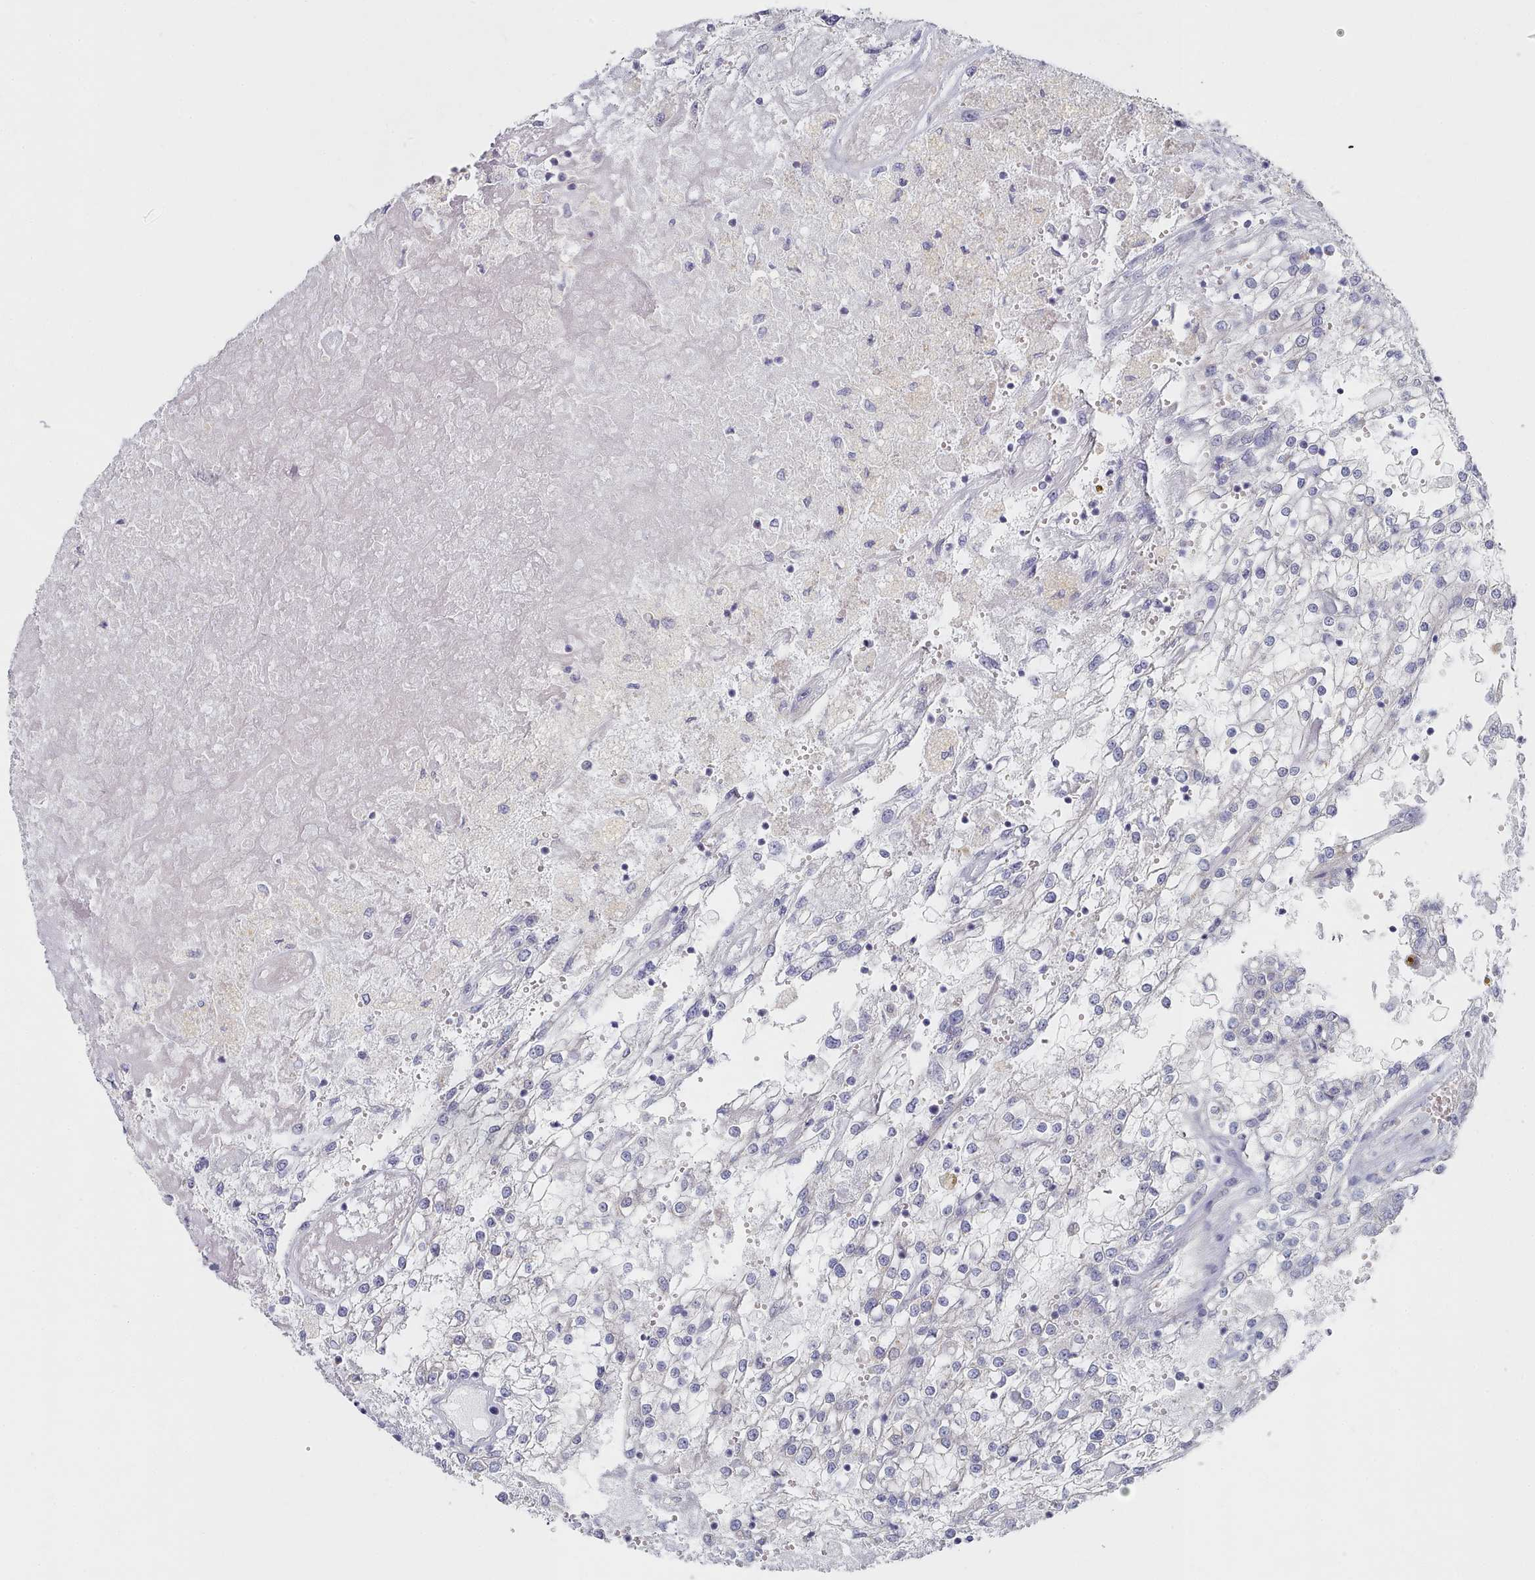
{"staining": {"intensity": "negative", "quantity": "none", "location": "none"}, "tissue": "renal cancer", "cell_type": "Tumor cells", "image_type": "cancer", "snomed": [{"axis": "morphology", "description": "Adenocarcinoma, NOS"}, {"axis": "topography", "description": "Kidney"}], "caption": "This is a image of immunohistochemistry staining of renal cancer (adenocarcinoma), which shows no staining in tumor cells. (Stains: DAB (3,3'-diaminobenzidine) immunohistochemistry (IHC) with hematoxylin counter stain, Microscopy: brightfield microscopy at high magnification).", "gene": "TYW1B", "patient": {"sex": "female", "age": 52}}